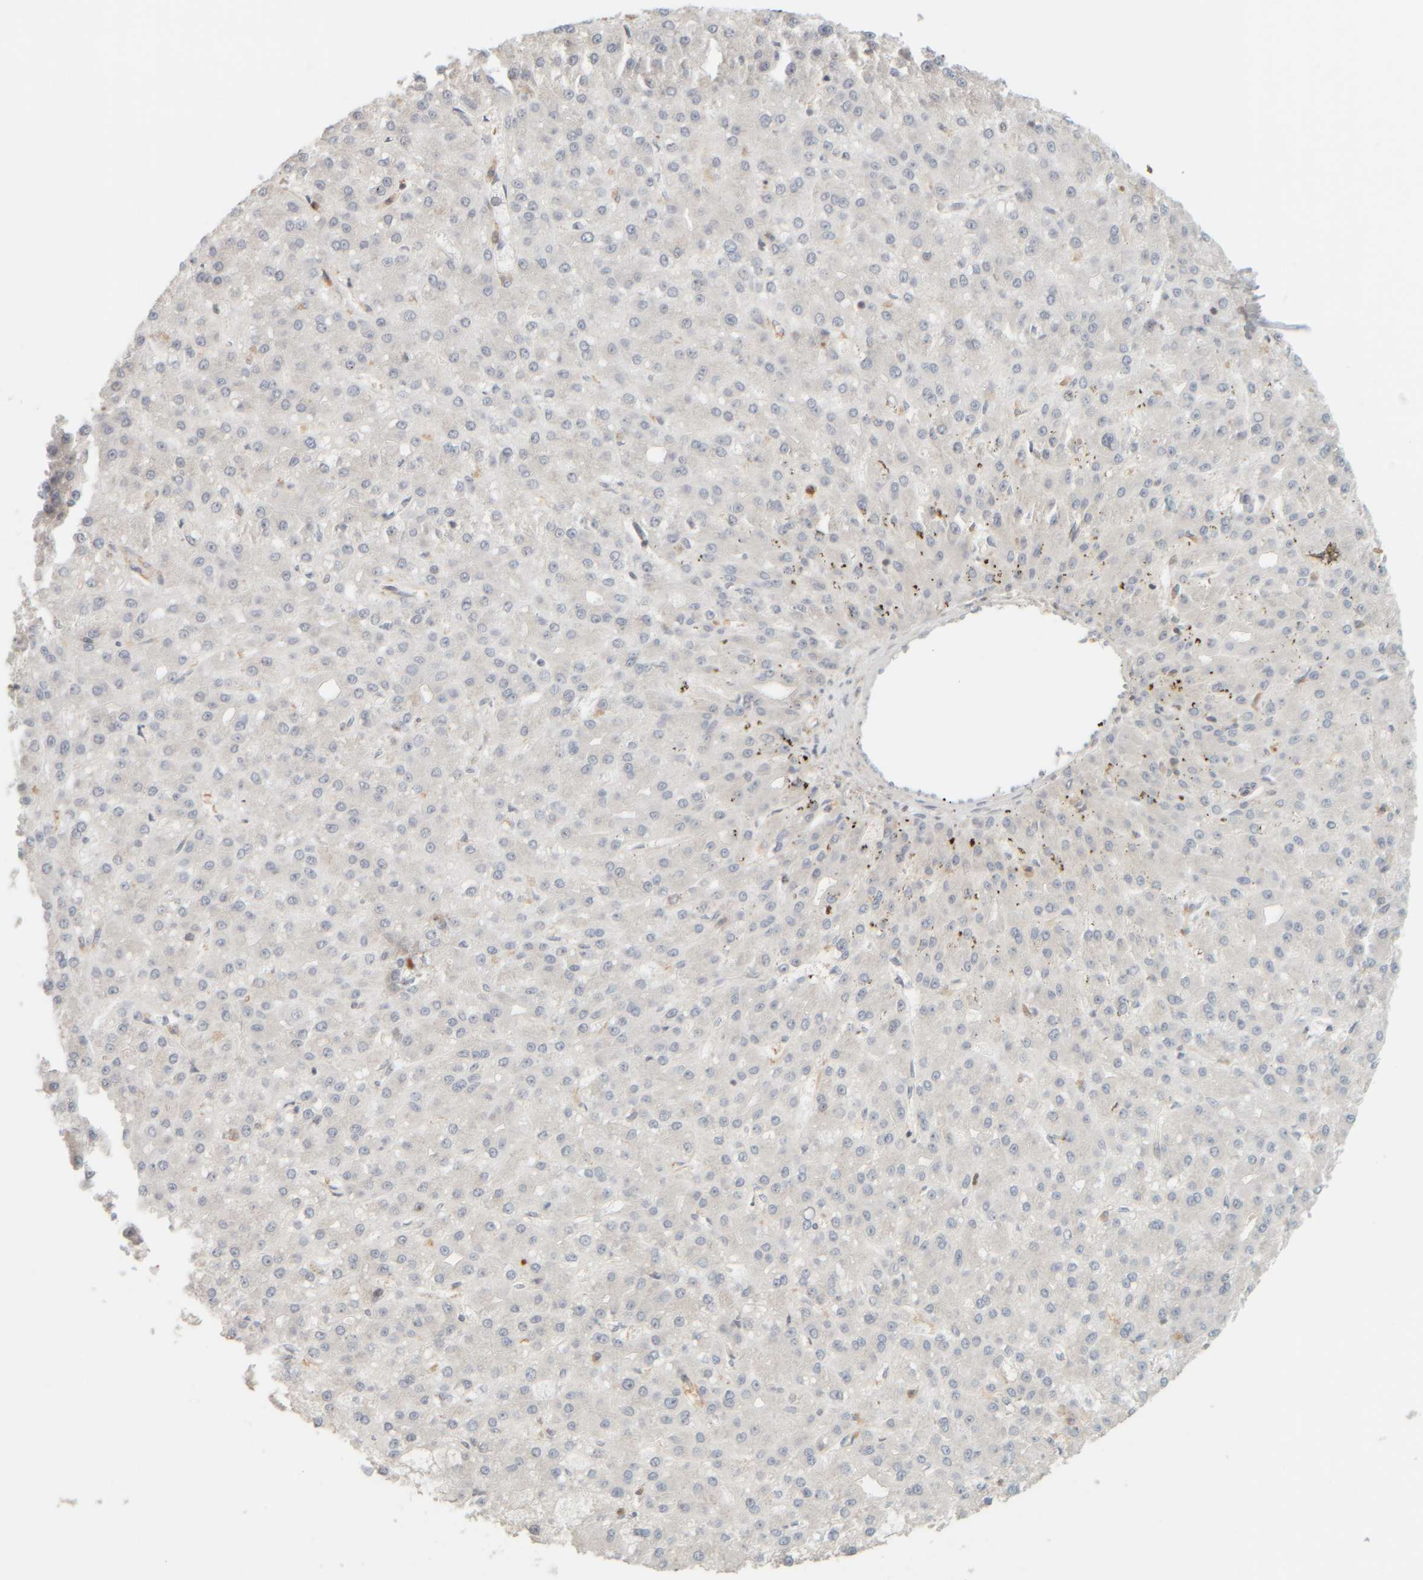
{"staining": {"intensity": "negative", "quantity": "none", "location": "none"}, "tissue": "liver cancer", "cell_type": "Tumor cells", "image_type": "cancer", "snomed": [{"axis": "morphology", "description": "Carcinoma, Hepatocellular, NOS"}, {"axis": "topography", "description": "Liver"}], "caption": "IHC of human liver hepatocellular carcinoma demonstrates no staining in tumor cells.", "gene": "PTGES3L-AARSD1", "patient": {"sex": "male", "age": 67}}